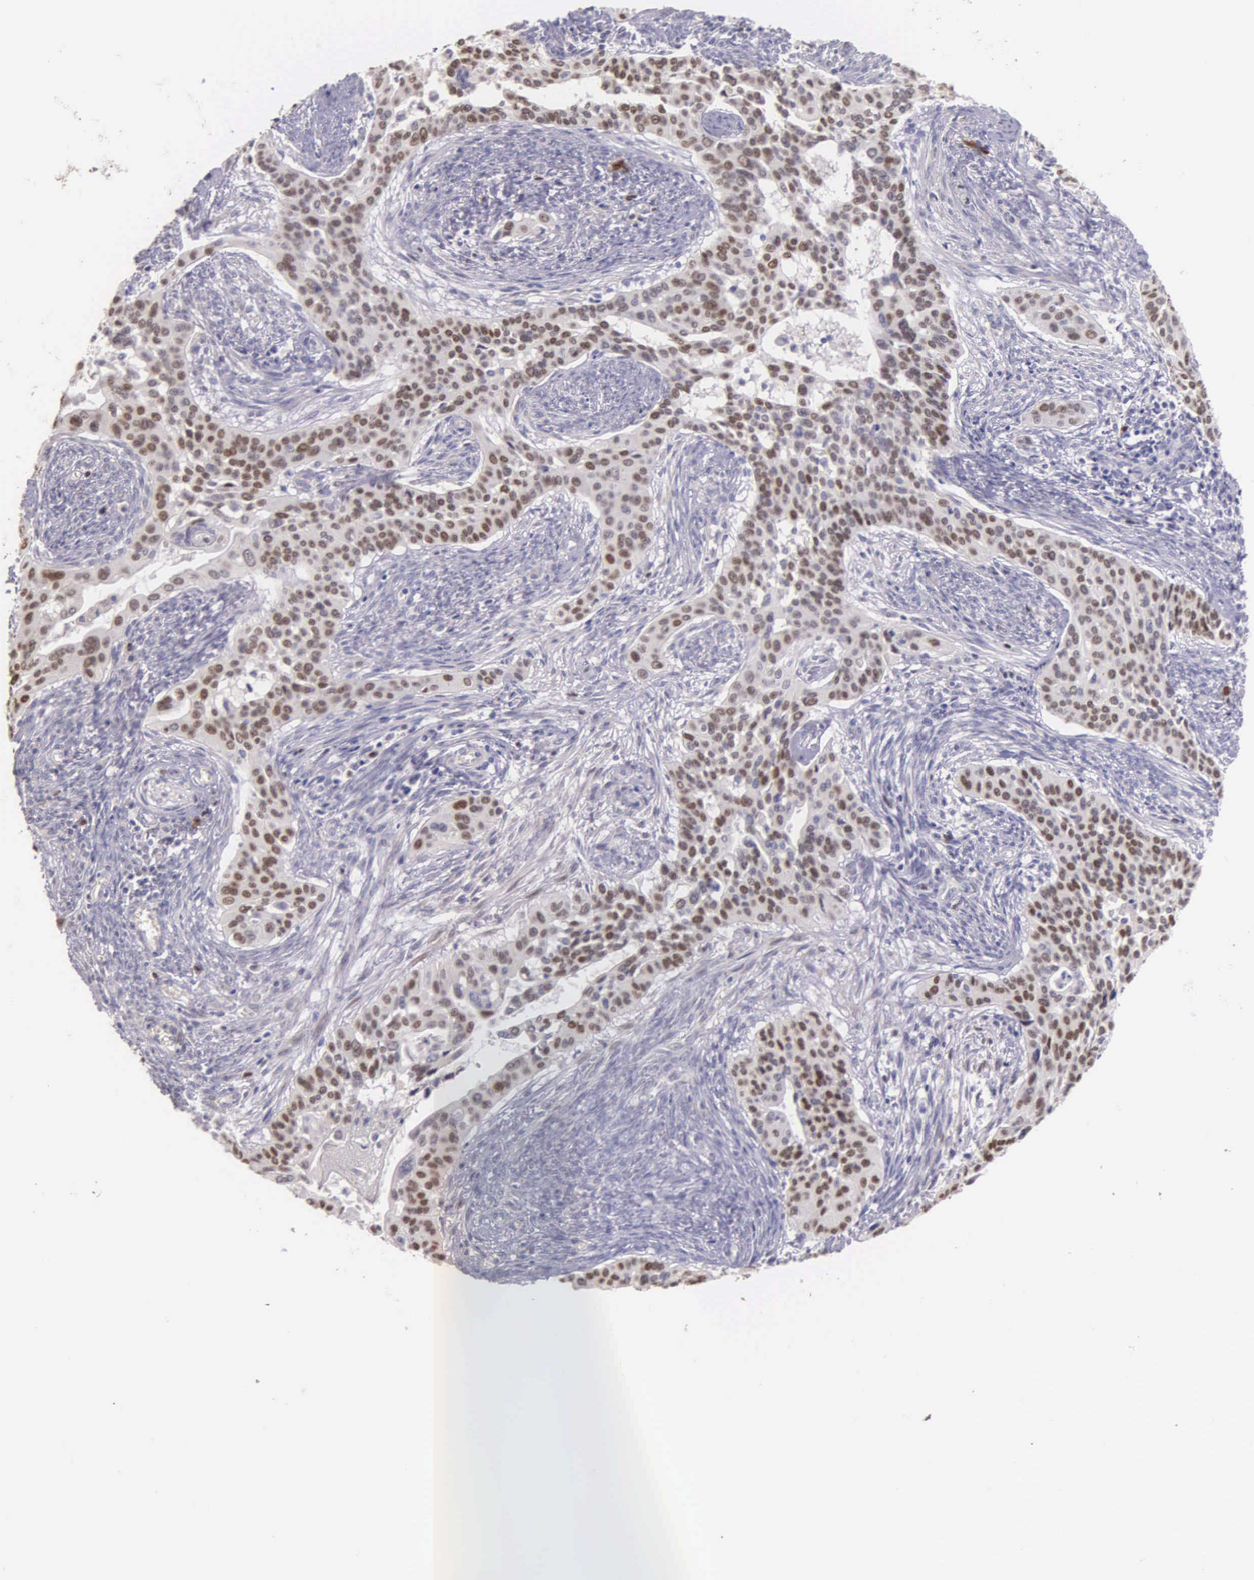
{"staining": {"intensity": "moderate", "quantity": ">75%", "location": "nuclear"}, "tissue": "cervical cancer", "cell_type": "Tumor cells", "image_type": "cancer", "snomed": [{"axis": "morphology", "description": "Squamous cell carcinoma, NOS"}, {"axis": "topography", "description": "Cervix"}], "caption": "There is medium levels of moderate nuclear expression in tumor cells of cervical cancer, as demonstrated by immunohistochemical staining (brown color).", "gene": "MCM5", "patient": {"sex": "female", "age": 34}}